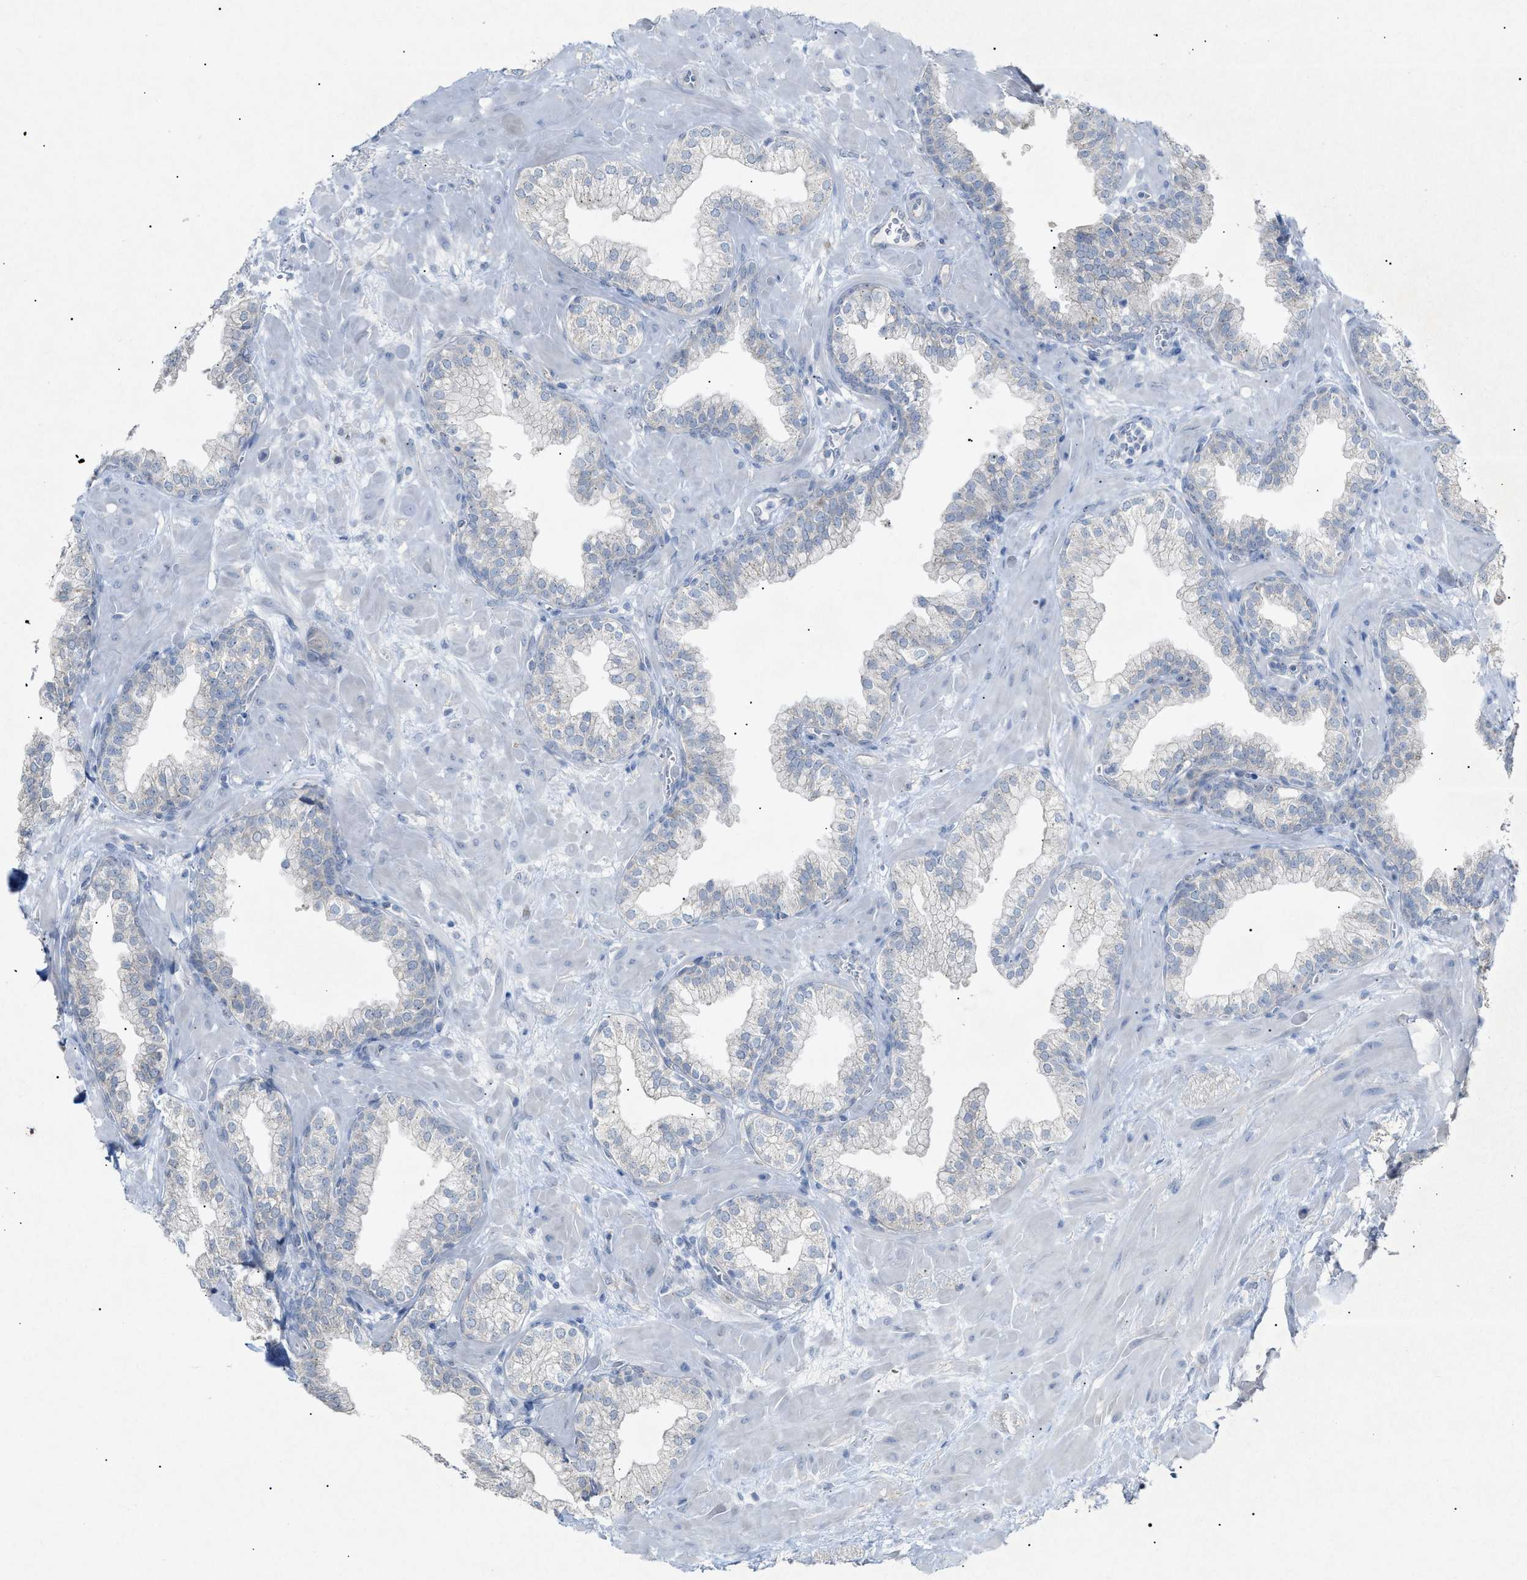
{"staining": {"intensity": "negative", "quantity": "none", "location": "none"}, "tissue": "prostate", "cell_type": "Glandular cells", "image_type": "normal", "snomed": [{"axis": "morphology", "description": "Normal tissue, NOS"}, {"axis": "morphology", "description": "Urothelial carcinoma, Low grade"}, {"axis": "topography", "description": "Urinary bladder"}, {"axis": "topography", "description": "Prostate"}], "caption": "The histopathology image reveals no staining of glandular cells in benign prostate. Brightfield microscopy of IHC stained with DAB (3,3'-diaminobenzidine) (brown) and hematoxylin (blue), captured at high magnification.", "gene": "SLC25A31", "patient": {"sex": "male", "age": 60}}